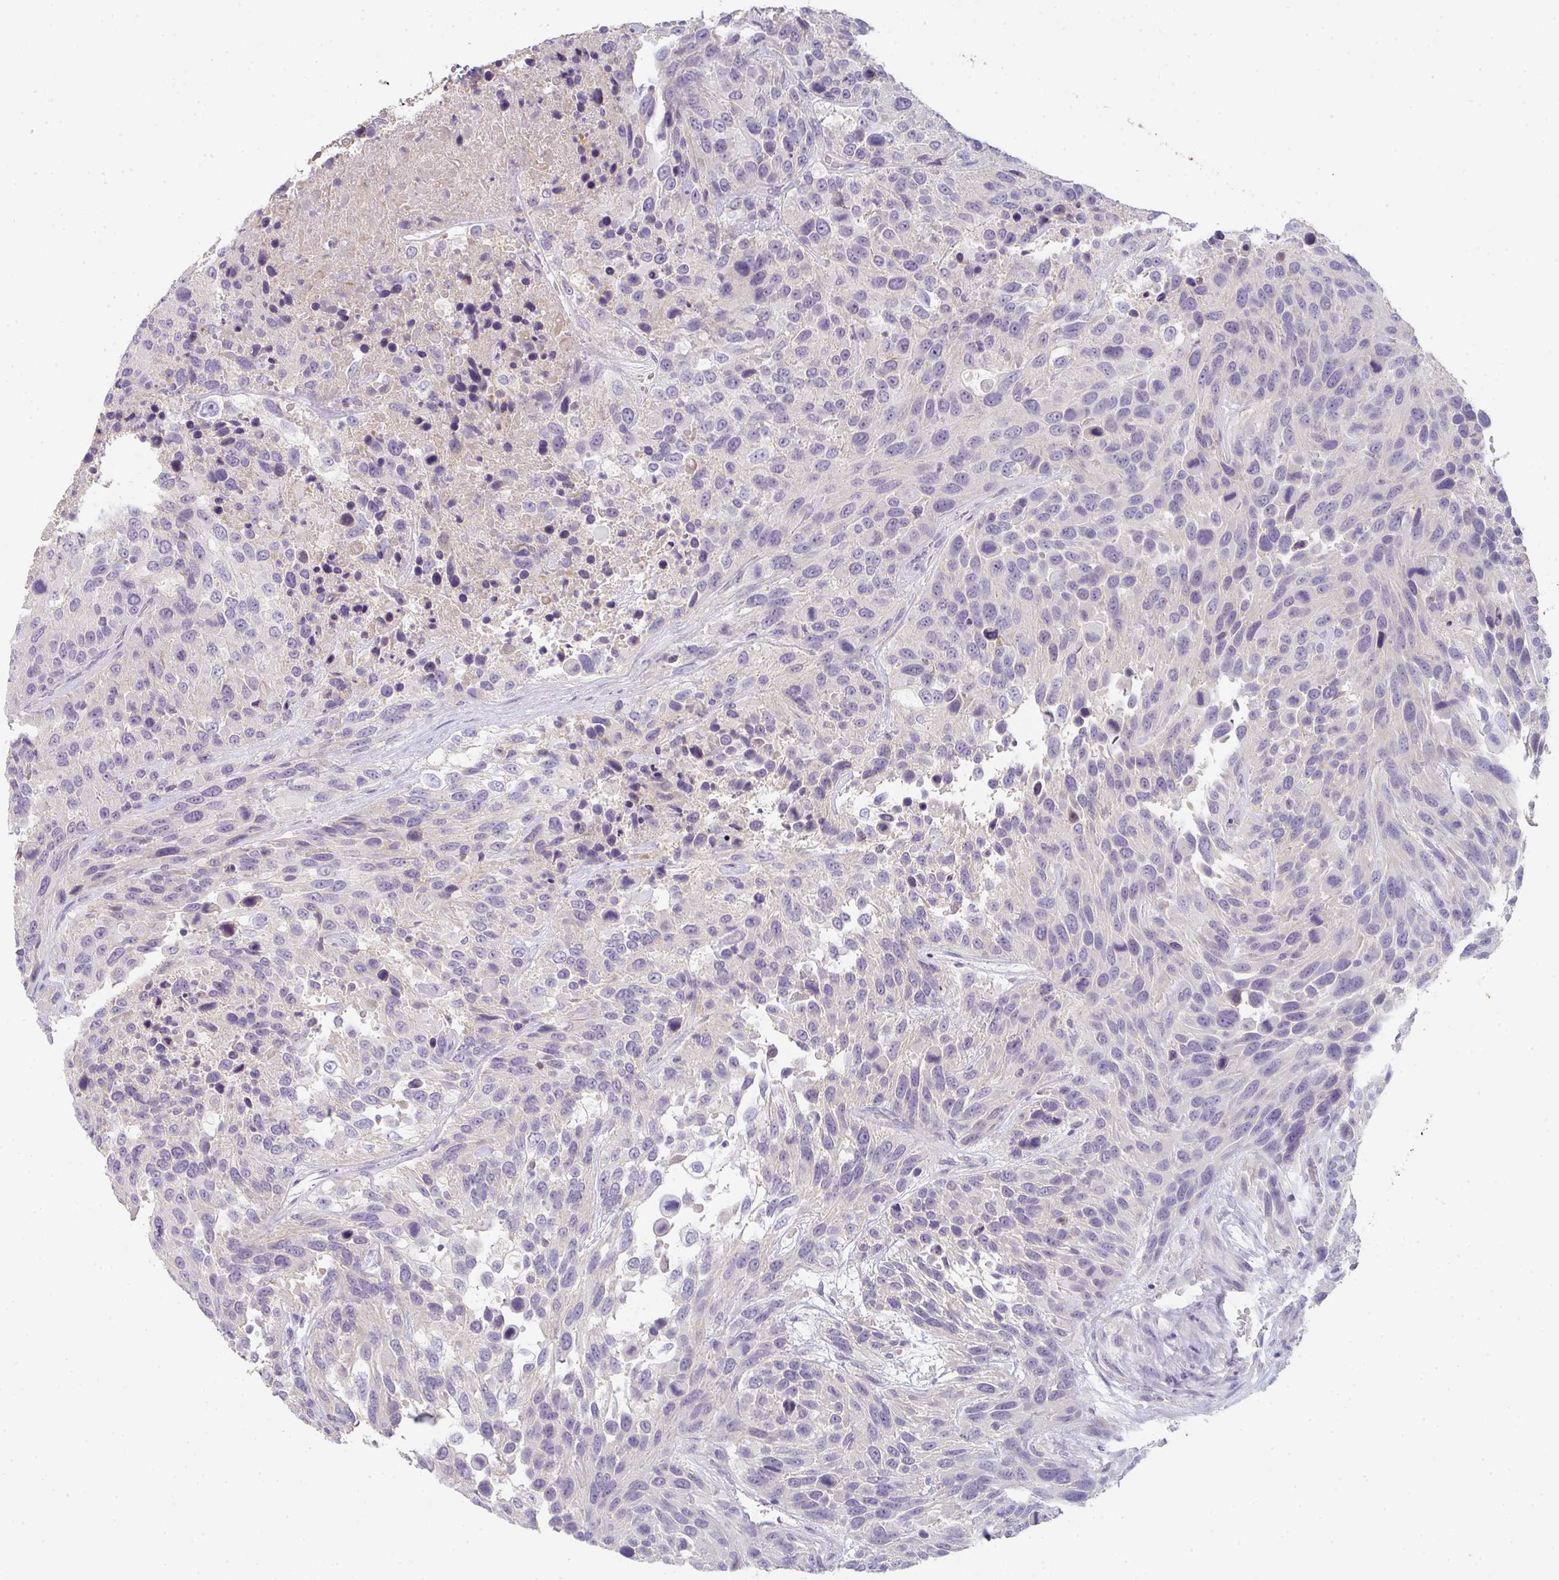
{"staining": {"intensity": "negative", "quantity": "none", "location": "none"}, "tissue": "urothelial cancer", "cell_type": "Tumor cells", "image_type": "cancer", "snomed": [{"axis": "morphology", "description": "Urothelial carcinoma, High grade"}, {"axis": "topography", "description": "Urinary bladder"}], "caption": "An immunohistochemistry histopathology image of high-grade urothelial carcinoma is shown. There is no staining in tumor cells of high-grade urothelial carcinoma. Nuclei are stained in blue.", "gene": "C1QTNF8", "patient": {"sex": "female", "age": 70}}